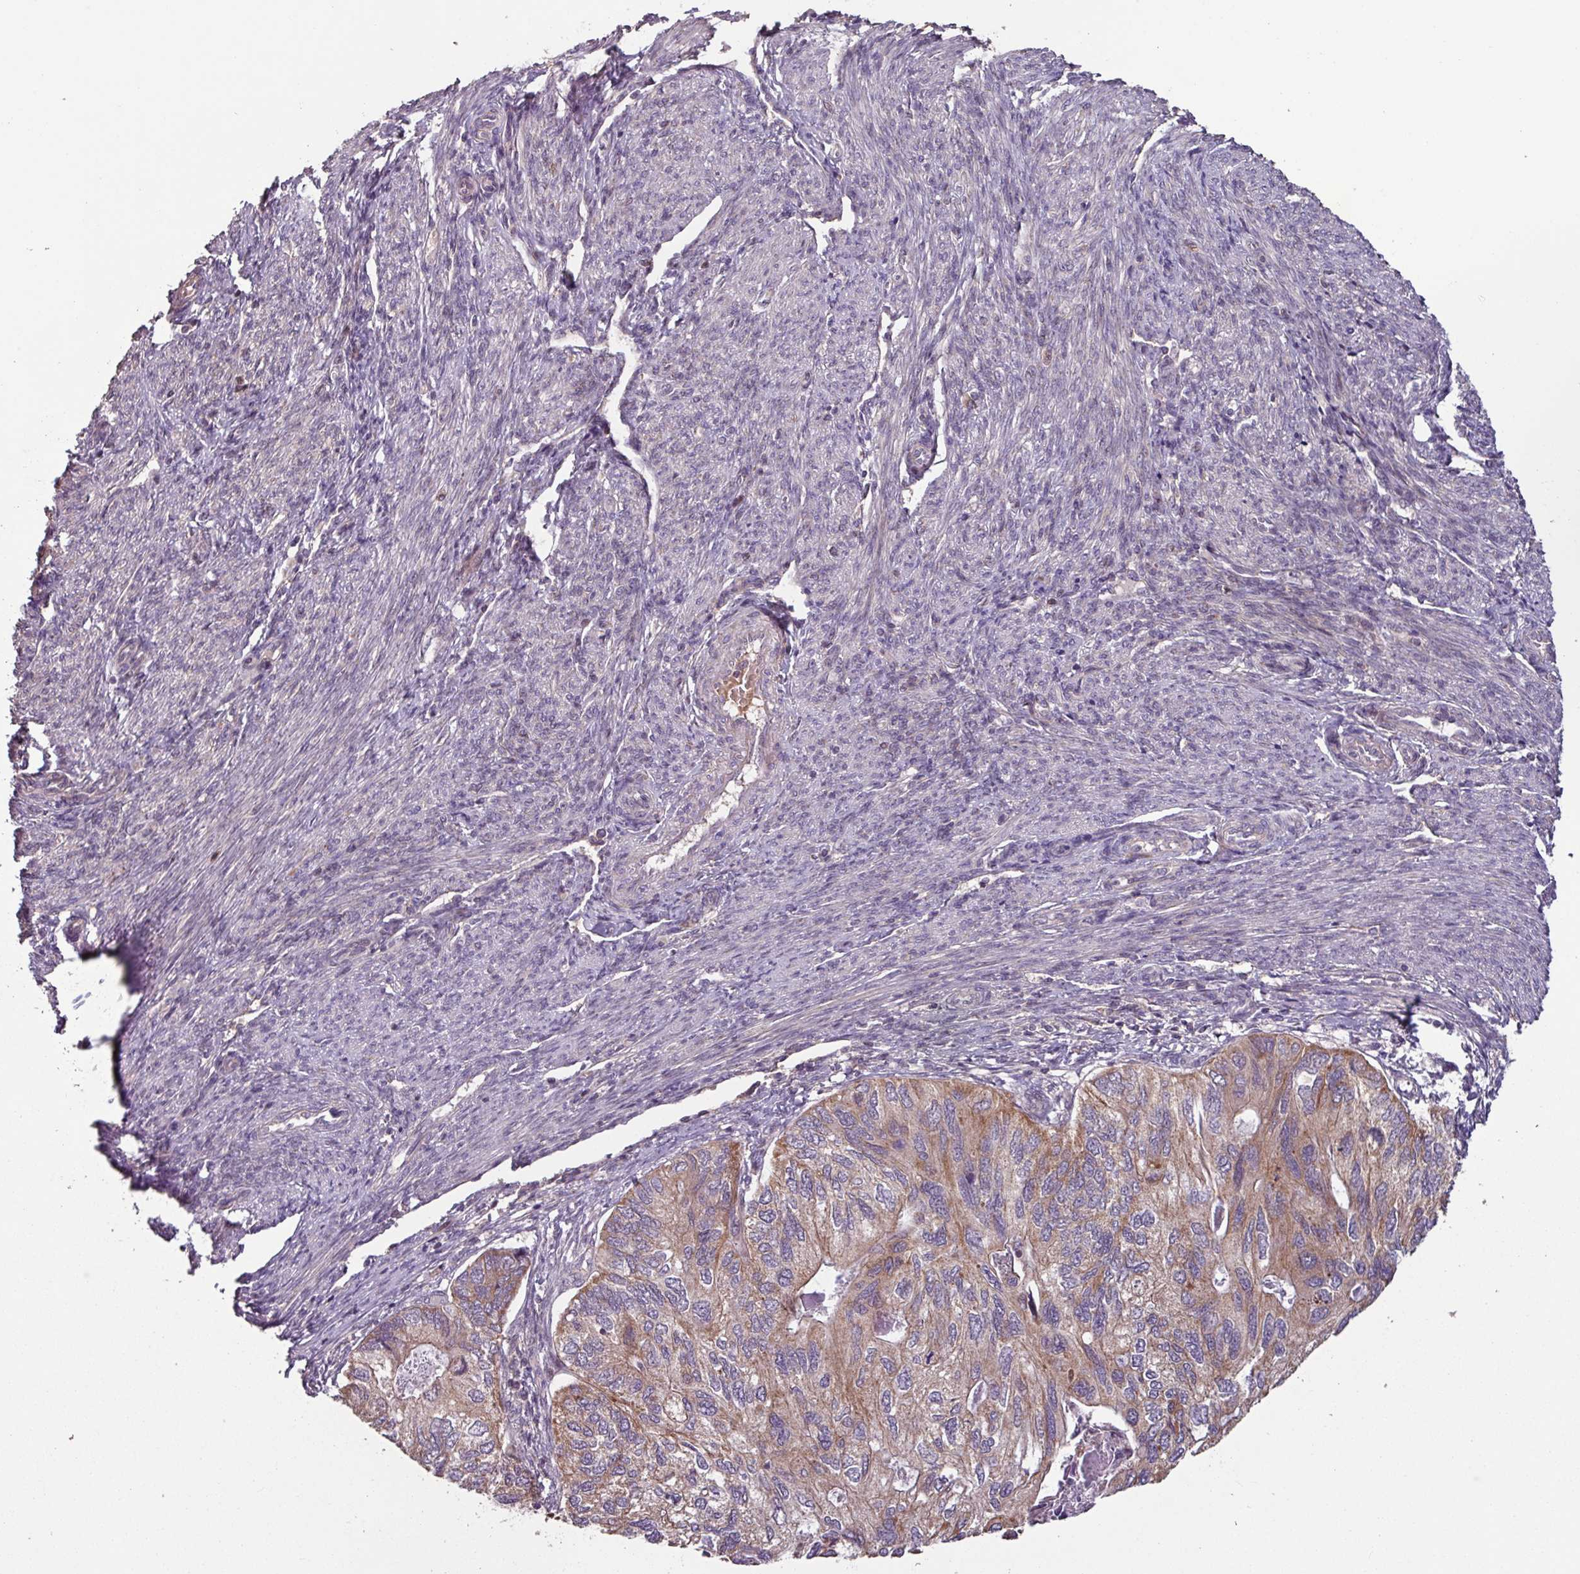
{"staining": {"intensity": "strong", "quantity": "25%-75%", "location": "cytoplasmic/membranous"}, "tissue": "endometrial cancer", "cell_type": "Tumor cells", "image_type": "cancer", "snomed": [{"axis": "morphology", "description": "Carcinoma, NOS"}, {"axis": "topography", "description": "Uterus"}], "caption": "Immunohistochemistry (IHC) micrograph of human endometrial carcinoma stained for a protein (brown), which exhibits high levels of strong cytoplasmic/membranous positivity in about 25%-75% of tumor cells.", "gene": "TMEM88", "patient": {"sex": "female", "age": 76}}